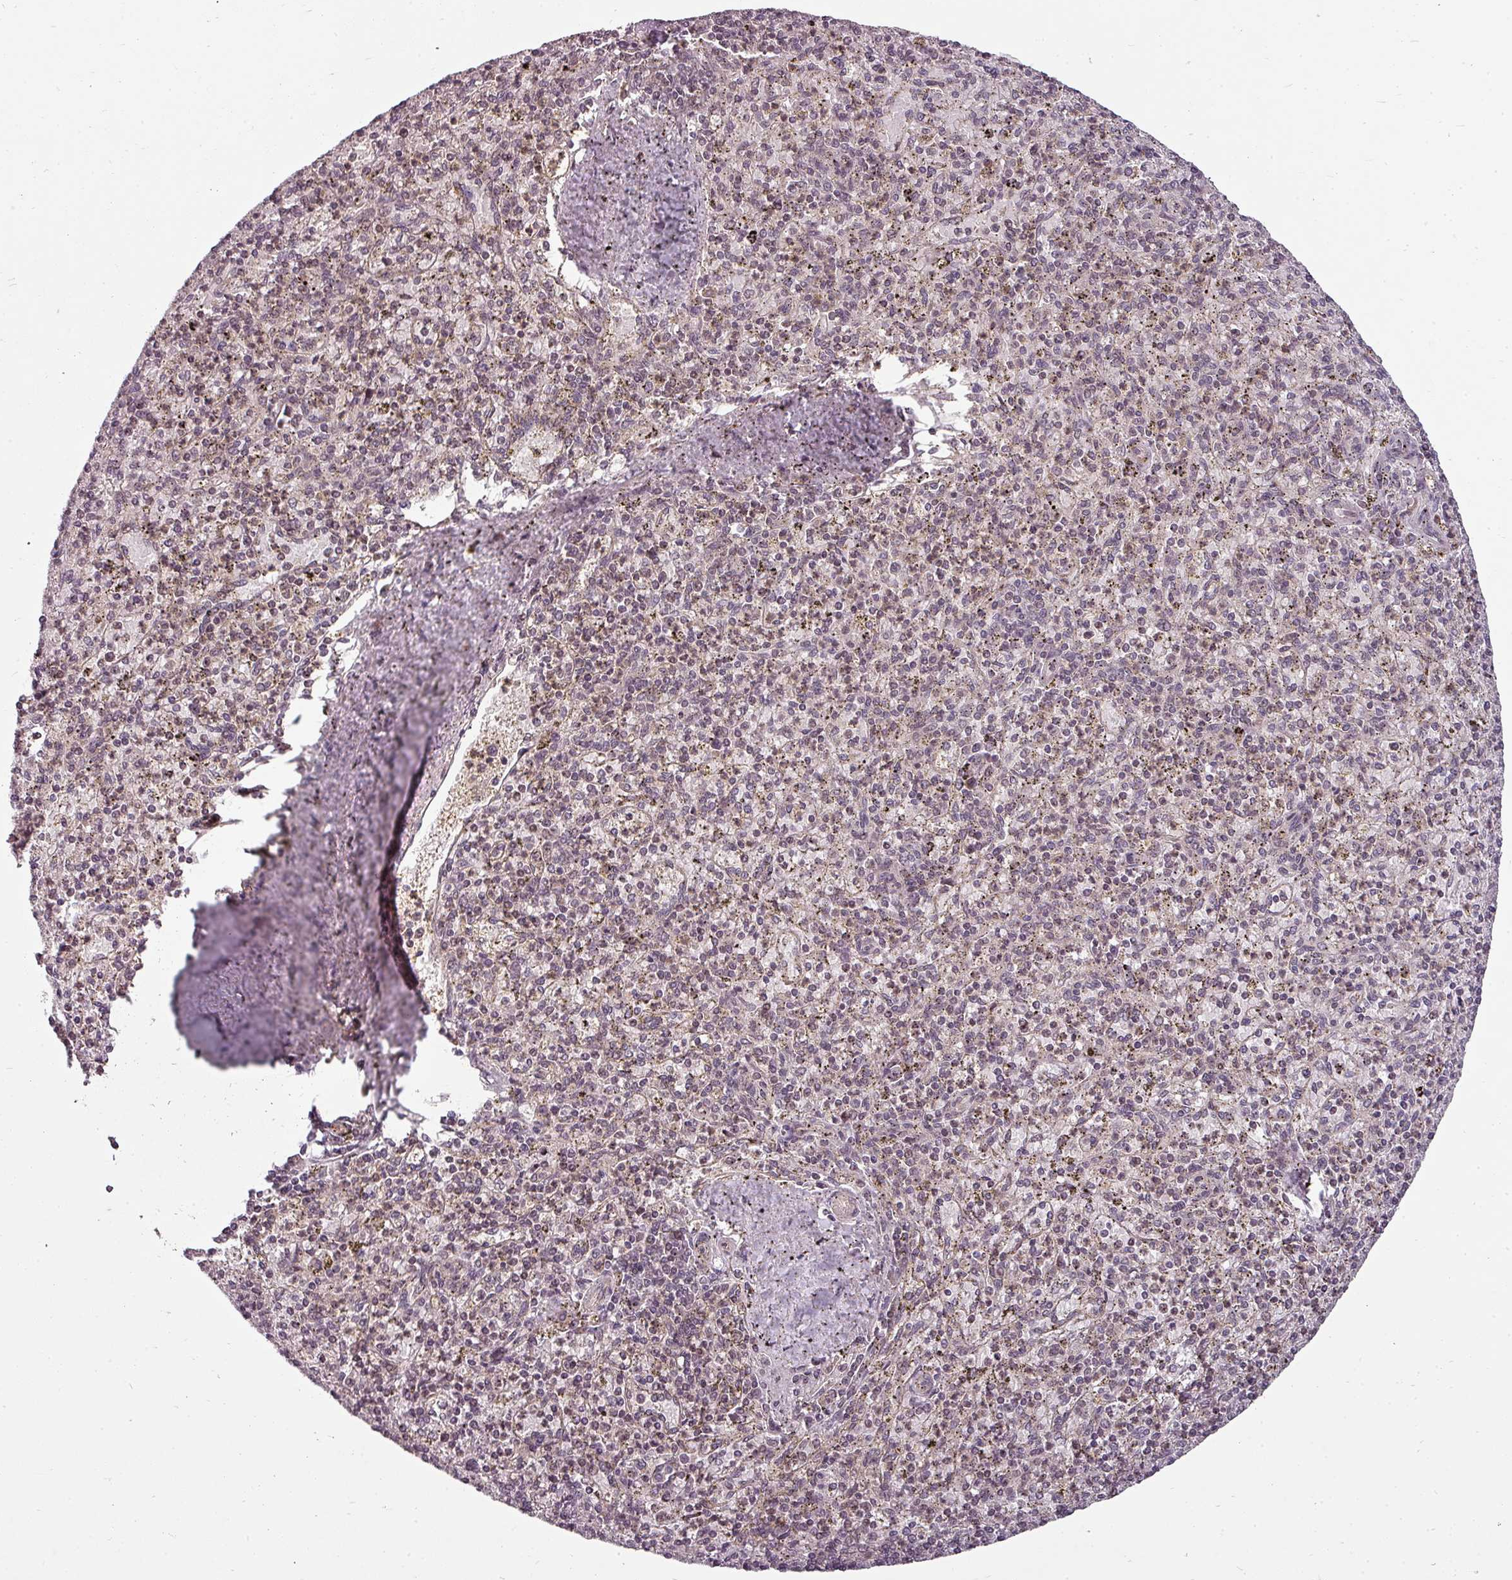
{"staining": {"intensity": "weak", "quantity": "25%-75%", "location": "cytoplasmic/membranous"}, "tissue": "spleen", "cell_type": "Cells in red pulp", "image_type": "normal", "snomed": [{"axis": "morphology", "description": "Normal tissue, NOS"}, {"axis": "topography", "description": "Spleen"}], "caption": "Protein expression analysis of normal spleen demonstrates weak cytoplasmic/membranous positivity in about 25%-75% of cells in red pulp. The staining was performed using DAB, with brown indicating positive protein expression. Nuclei are stained blue with hematoxylin.", "gene": "CLIC1", "patient": {"sex": "male", "age": 72}}